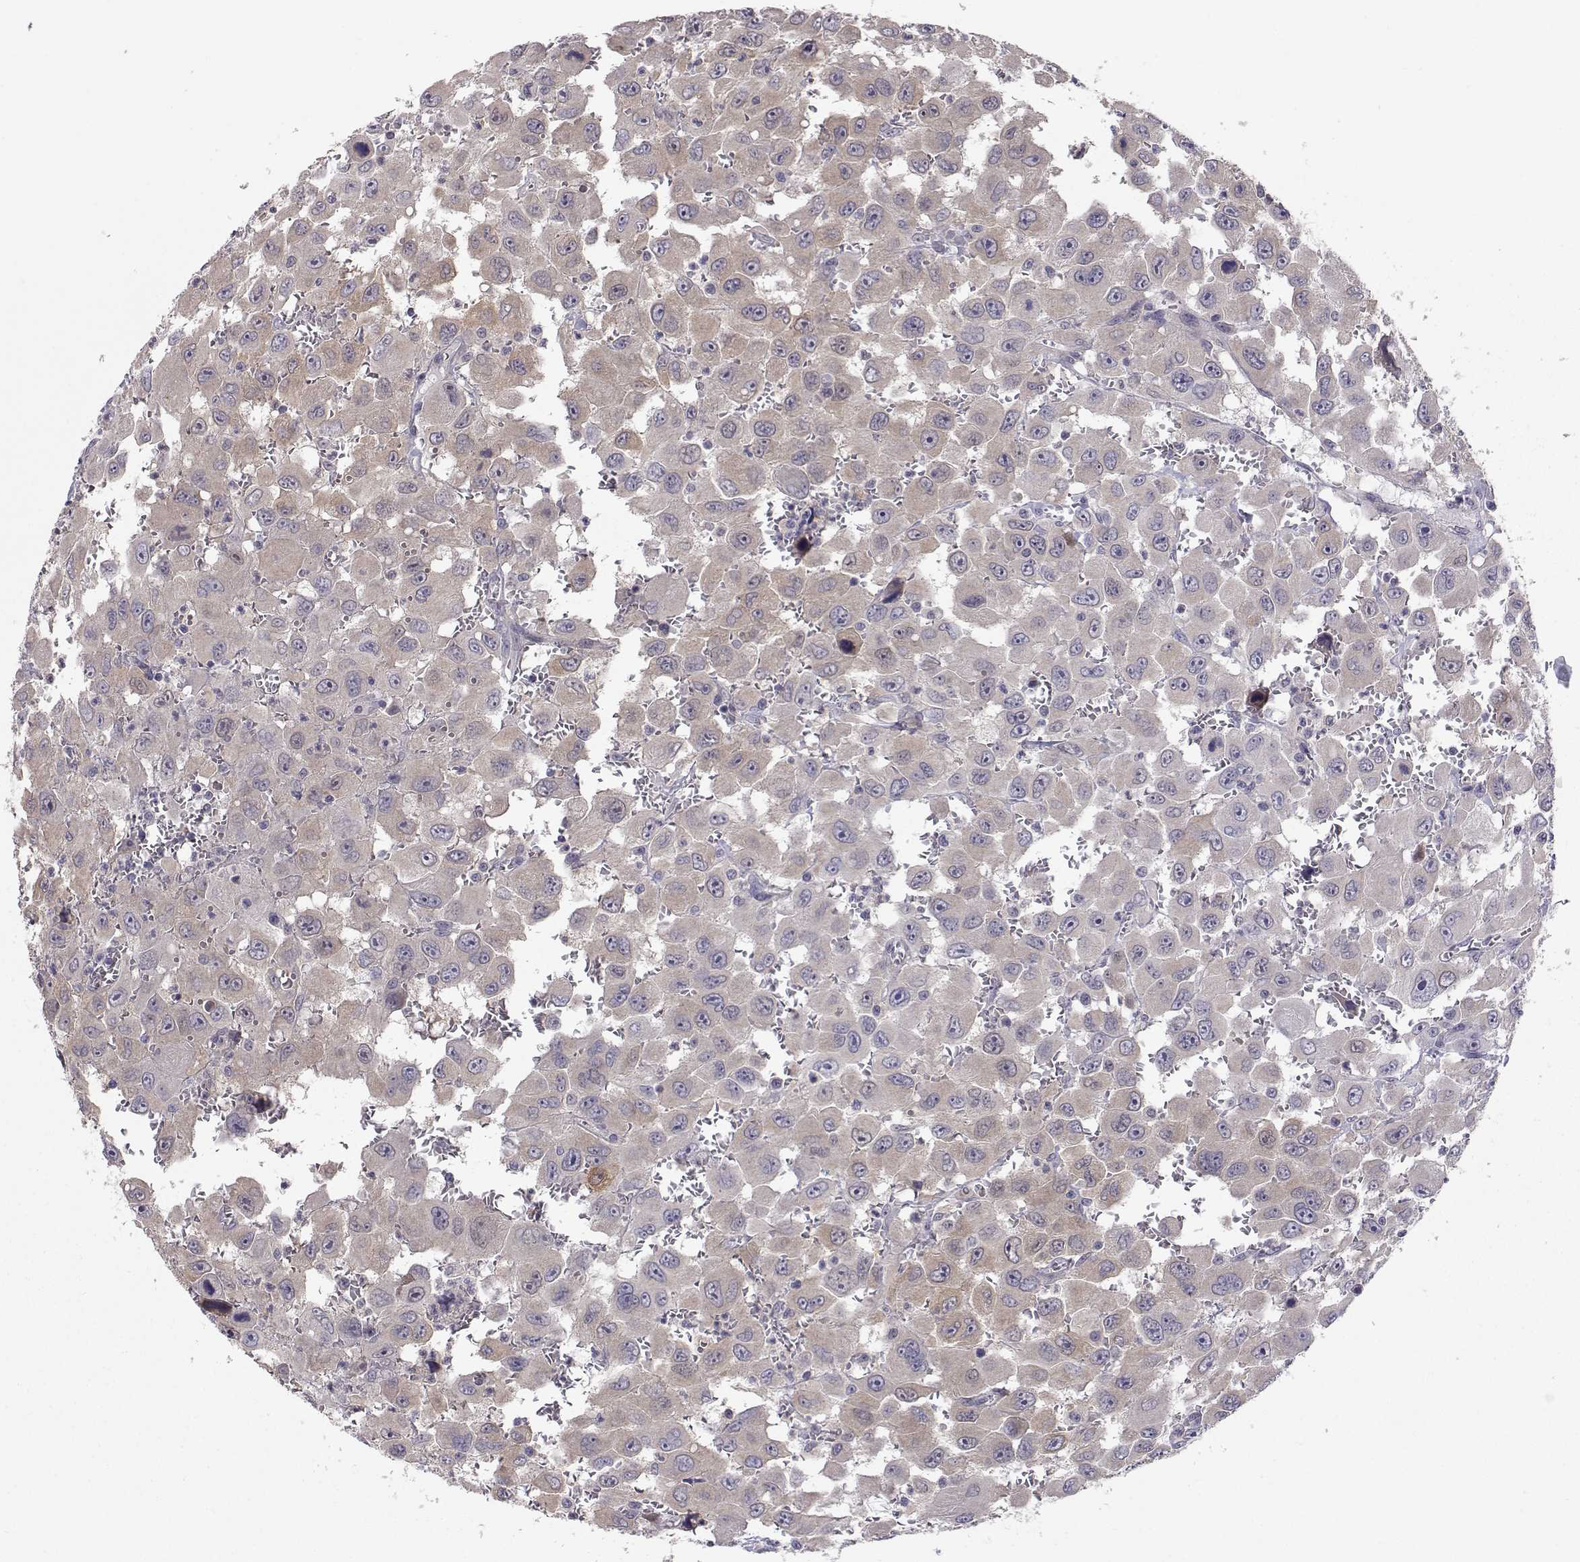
{"staining": {"intensity": "weak", "quantity": "<25%", "location": "cytoplasmic/membranous"}, "tissue": "head and neck cancer", "cell_type": "Tumor cells", "image_type": "cancer", "snomed": [{"axis": "morphology", "description": "Squamous cell carcinoma, NOS"}, {"axis": "morphology", "description": "Squamous cell carcinoma, metastatic, NOS"}, {"axis": "topography", "description": "Oral tissue"}, {"axis": "topography", "description": "Head-Neck"}], "caption": "Tumor cells are negative for protein expression in human squamous cell carcinoma (head and neck). (Immunohistochemistry, brightfield microscopy, high magnification).", "gene": "NCAM2", "patient": {"sex": "female", "age": 85}}